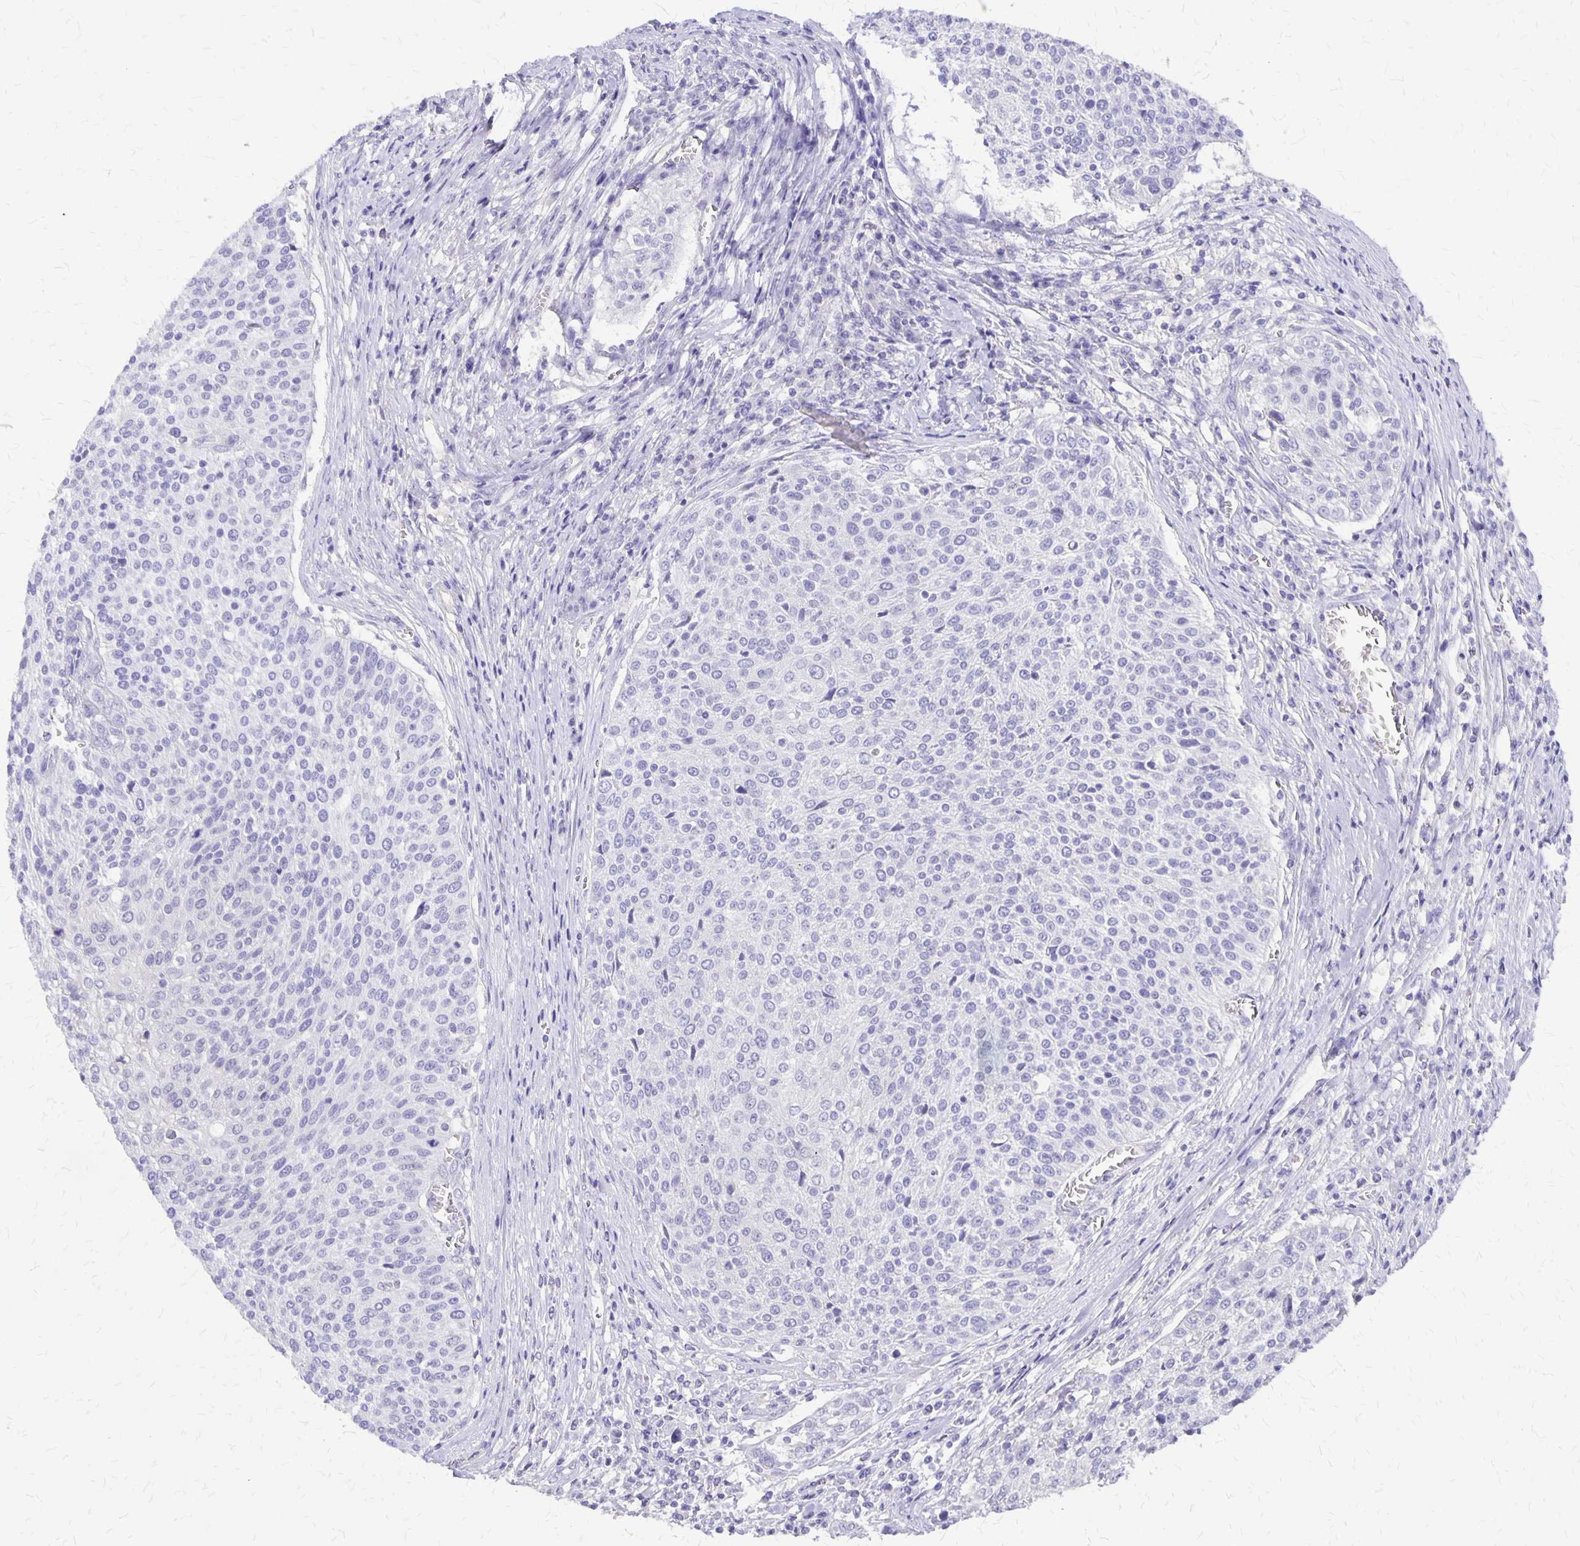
{"staining": {"intensity": "negative", "quantity": "none", "location": "none"}, "tissue": "cervical cancer", "cell_type": "Tumor cells", "image_type": "cancer", "snomed": [{"axis": "morphology", "description": "Squamous cell carcinoma, NOS"}, {"axis": "topography", "description": "Cervix"}], "caption": "Immunohistochemistry (IHC) of human squamous cell carcinoma (cervical) exhibits no staining in tumor cells.", "gene": "SI", "patient": {"sex": "female", "age": 31}}